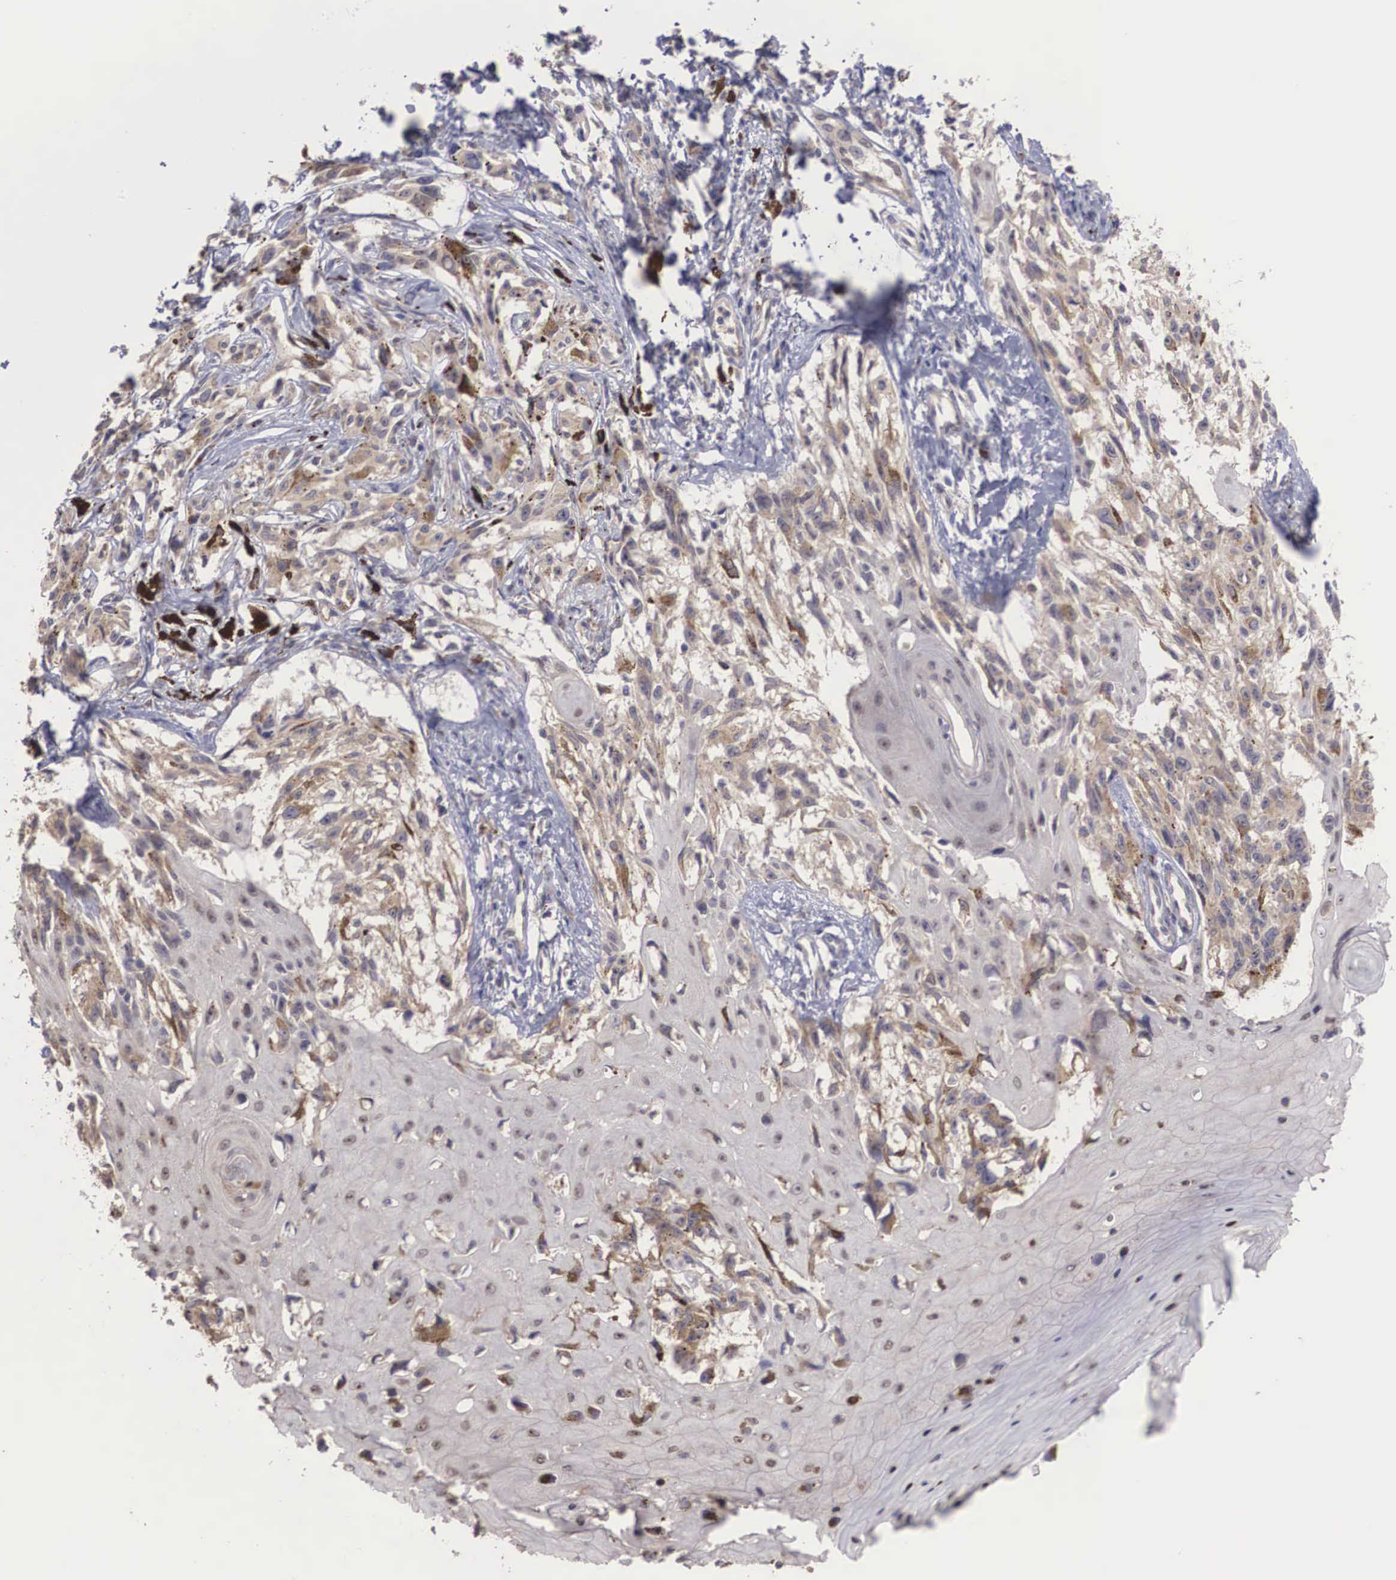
{"staining": {"intensity": "weak", "quantity": ">75%", "location": "cytoplasmic/membranous"}, "tissue": "melanoma", "cell_type": "Tumor cells", "image_type": "cancer", "snomed": [{"axis": "morphology", "description": "Malignant melanoma, NOS"}, {"axis": "topography", "description": "Skin"}], "caption": "A brown stain shows weak cytoplasmic/membranous staining of a protein in human malignant melanoma tumor cells. The staining was performed using DAB to visualize the protein expression in brown, while the nuclei were stained in blue with hematoxylin (Magnification: 20x).", "gene": "DNAJB7", "patient": {"sex": "female", "age": 82}}